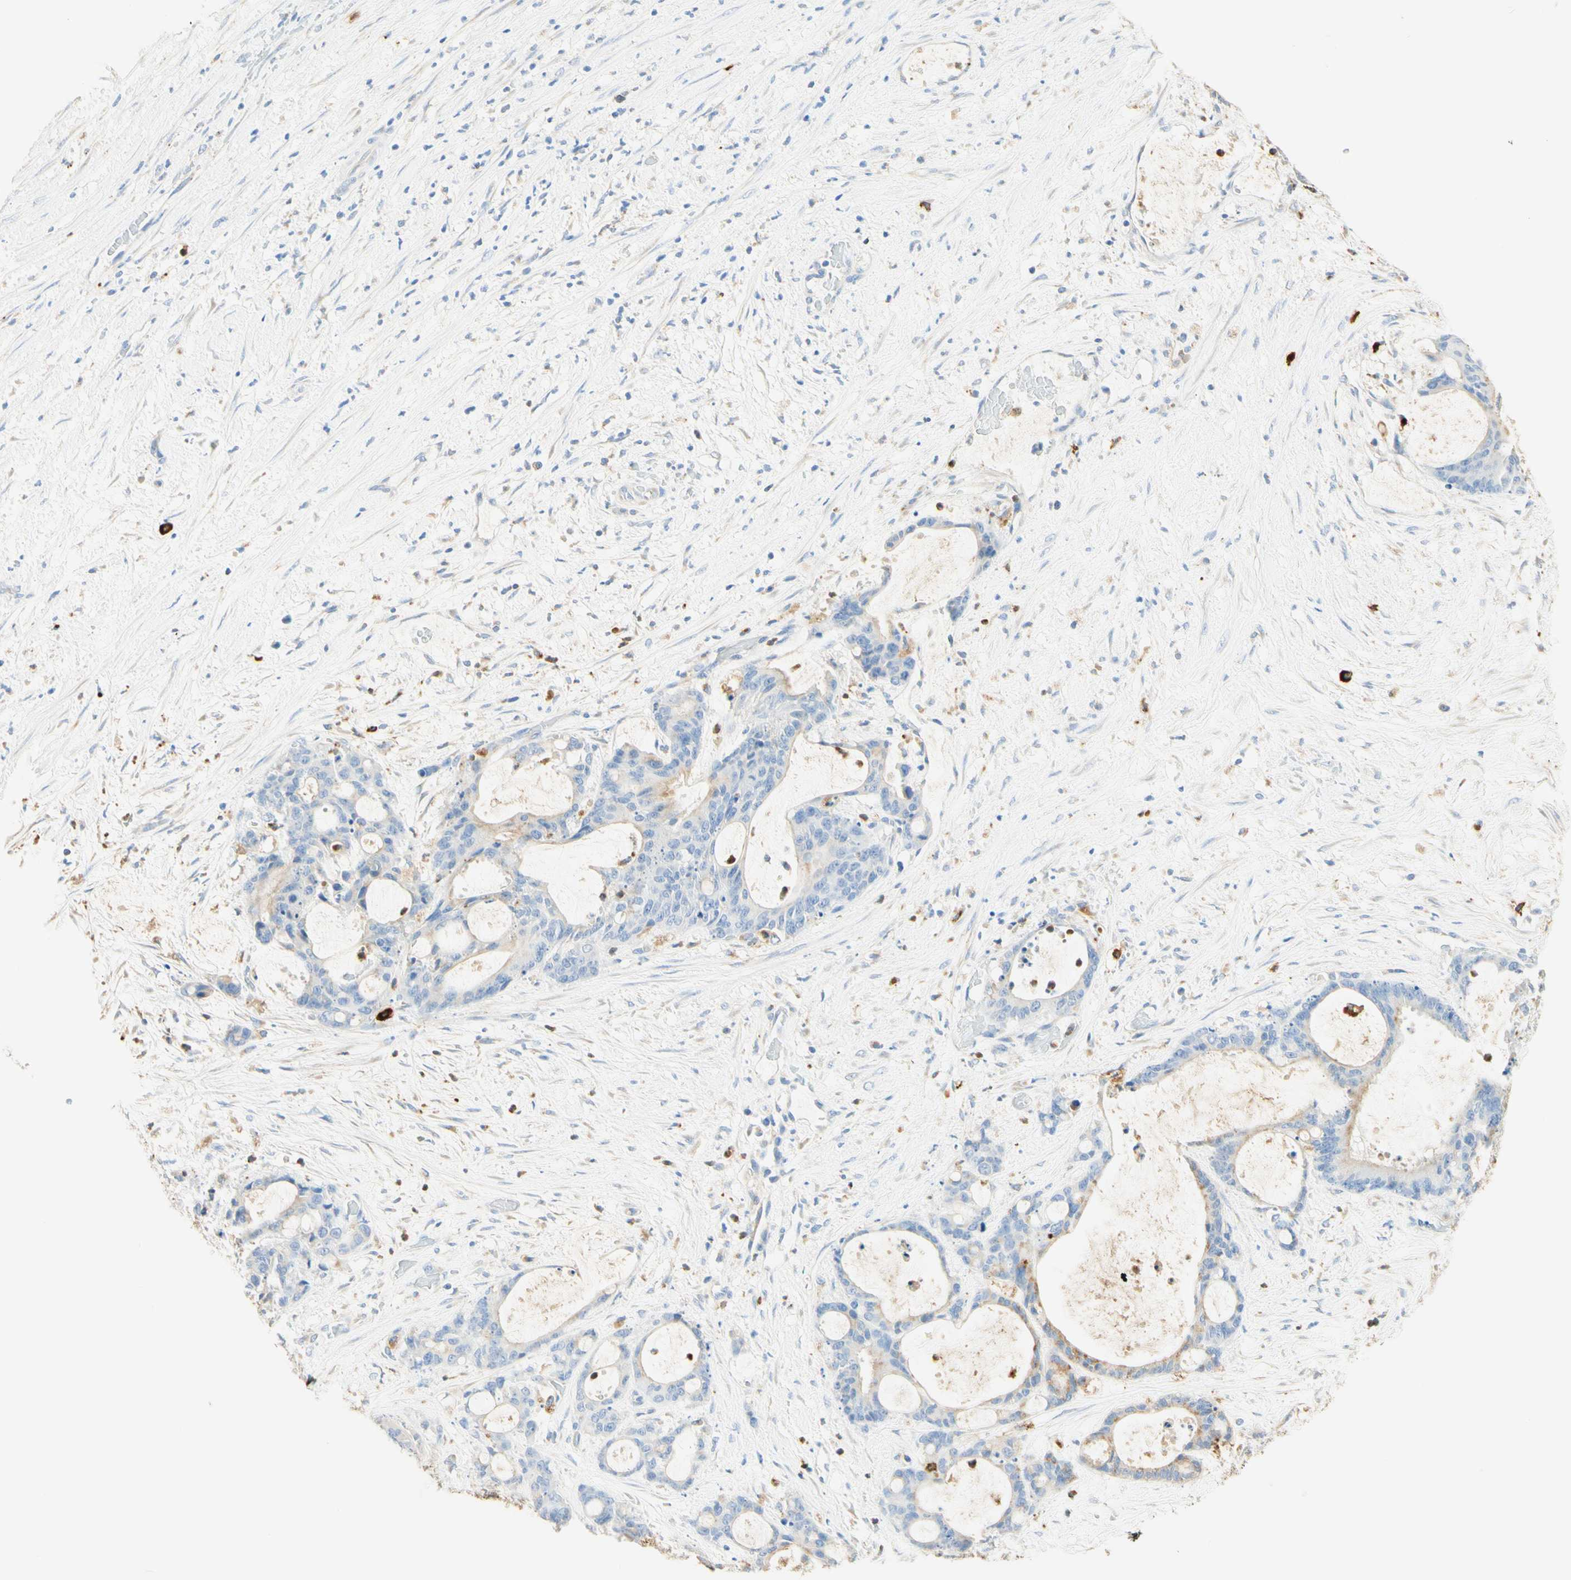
{"staining": {"intensity": "weak", "quantity": "<25%", "location": "cytoplasmic/membranous"}, "tissue": "liver cancer", "cell_type": "Tumor cells", "image_type": "cancer", "snomed": [{"axis": "morphology", "description": "Cholangiocarcinoma"}, {"axis": "topography", "description": "Liver"}], "caption": "An immunohistochemistry micrograph of liver cancer is shown. There is no staining in tumor cells of liver cancer.", "gene": "CD63", "patient": {"sex": "female", "age": 73}}